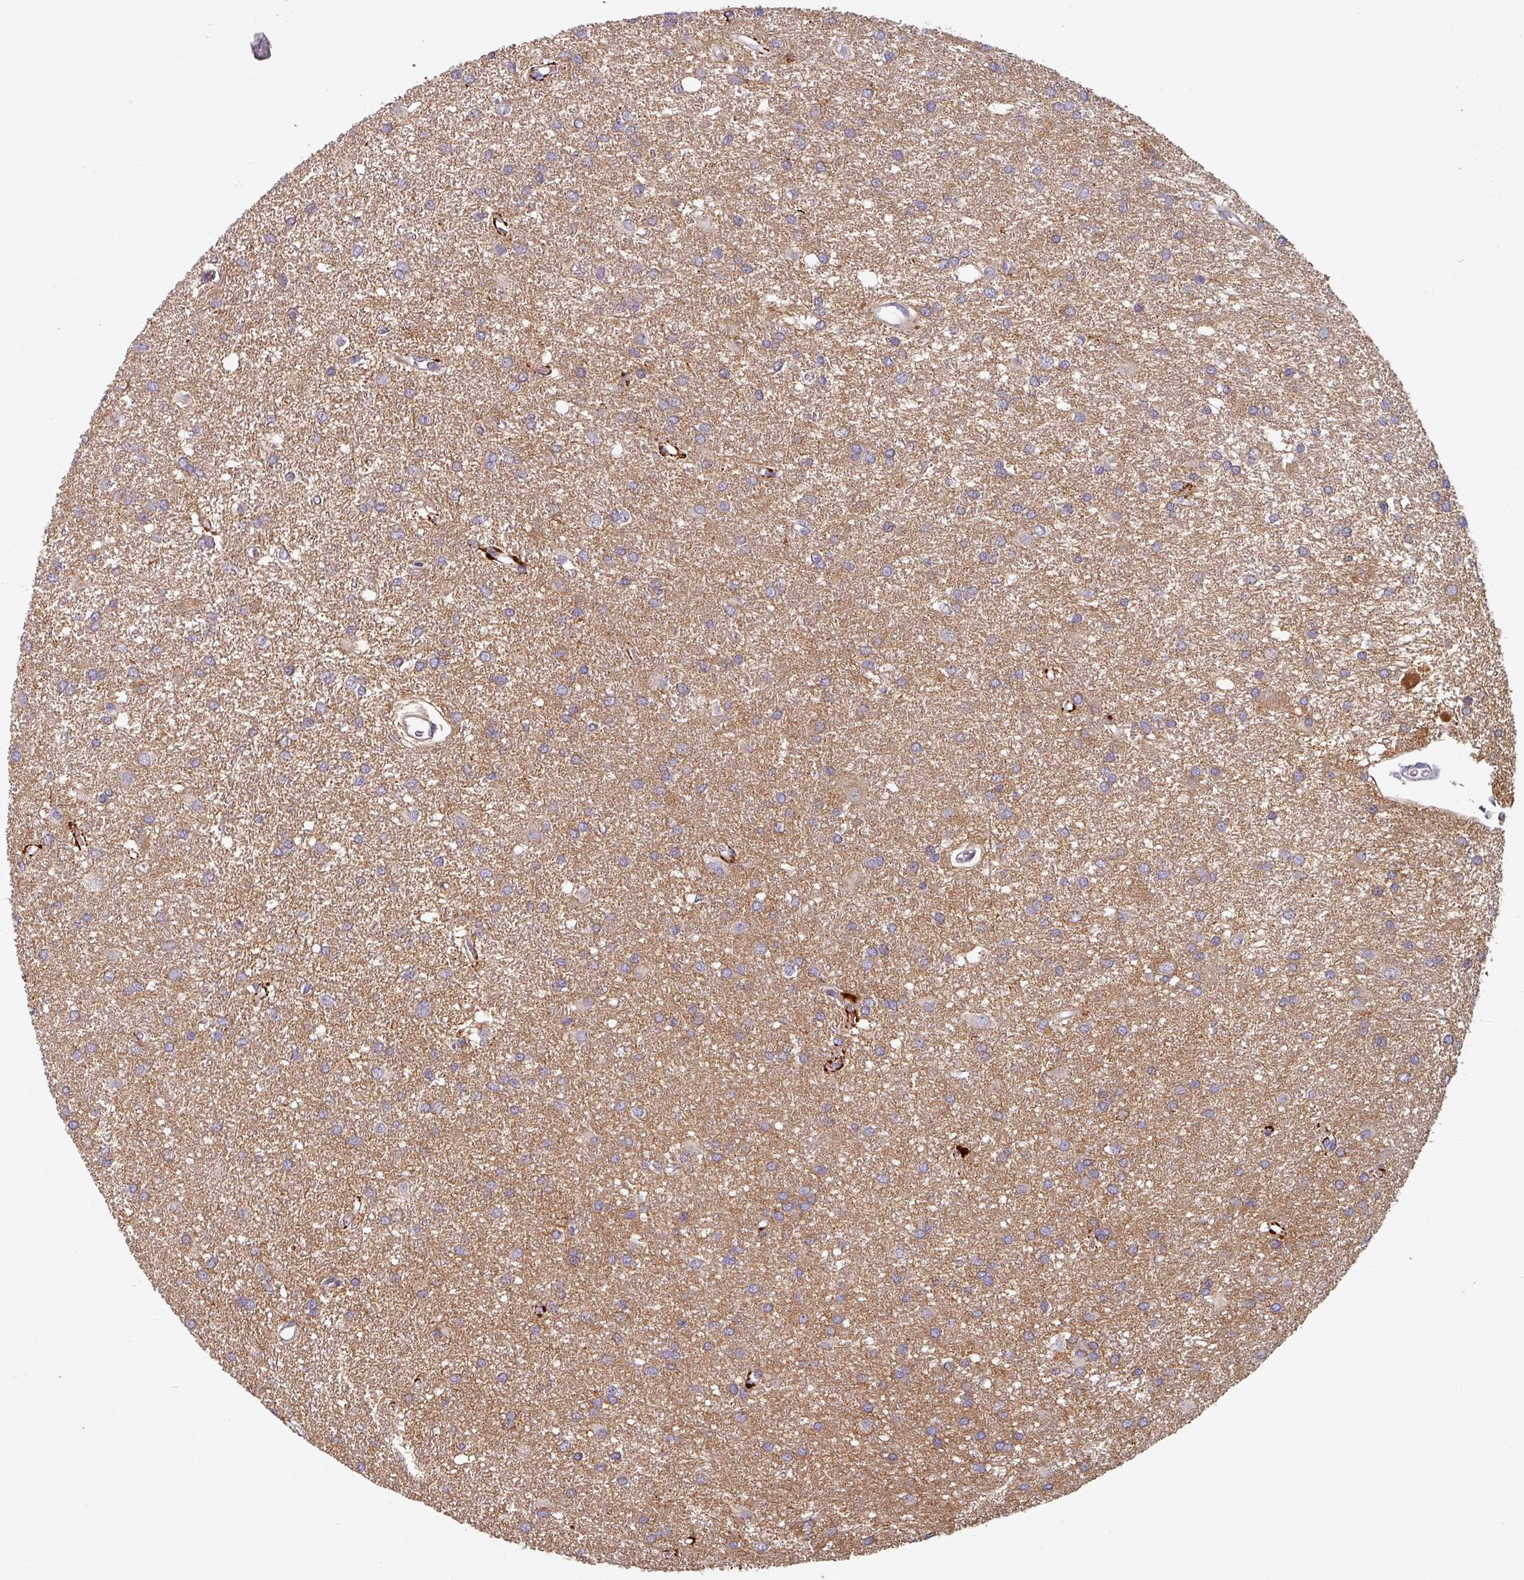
{"staining": {"intensity": "negative", "quantity": "none", "location": "none"}, "tissue": "glioma", "cell_type": "Tumor cells", "image_type": "cancer", "snomed": [{"axis": "morphology", "description": "Glioma, malignant, High grade"}, {"axis": "topography", "description": "Brain"}], "caption": "Tumor cells are negative for protein expression in human malignant high-grade glioma.", "gene": "CYB5RL", "patient": {"sex": "female", "age": 50}}